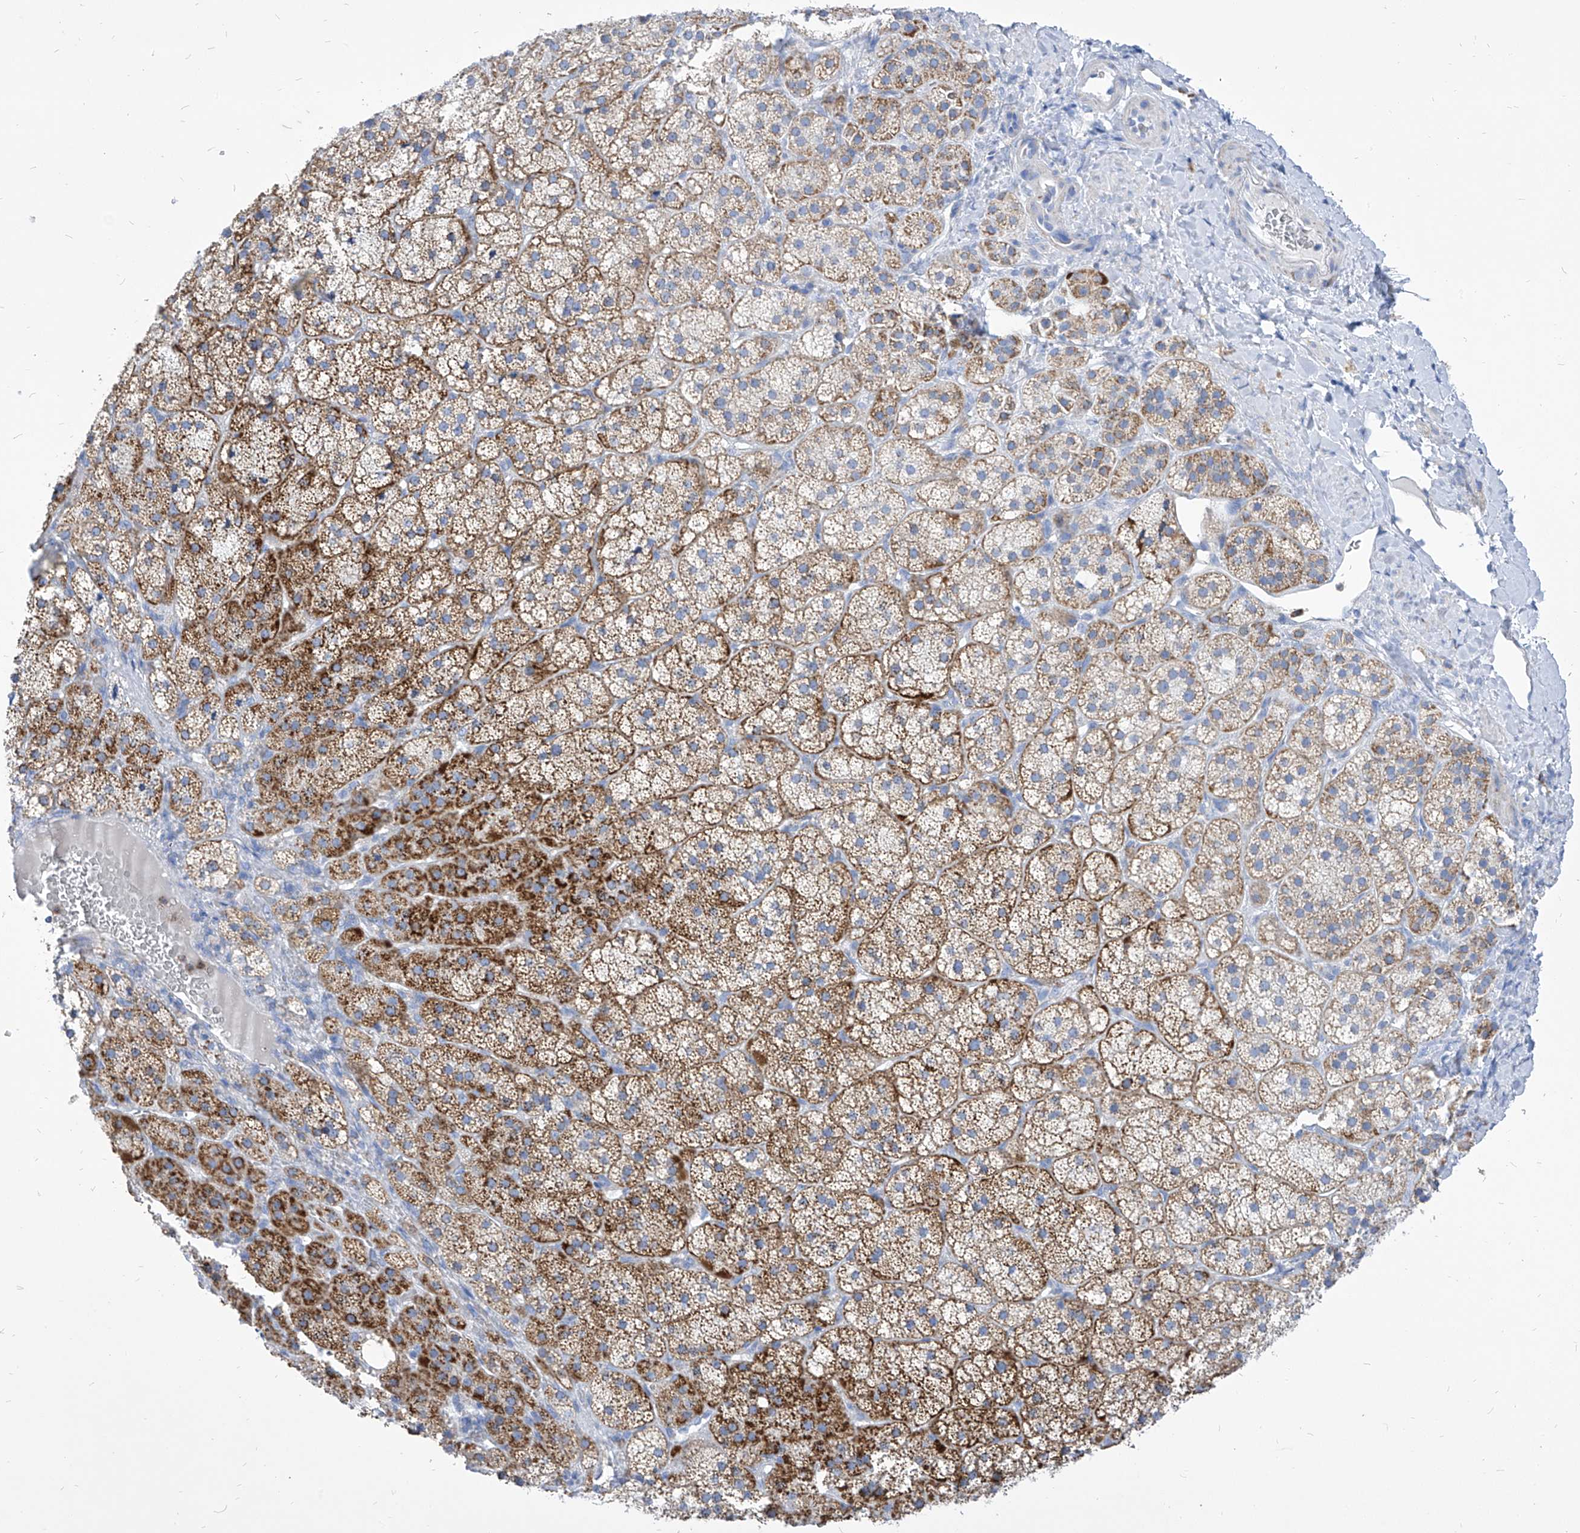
{"staining": {"intensity": "moderate", "quantity": ">75%", "location": "cytoplasmic/membranous"}, "tissue": "adrenal gland", "cell_type": "Glandular cells", "image_type": "normal", "snomed": [{"axis": "morphology", "description": "Normal tissue, NOS"}, {"axis": "topography", "description": "Adrenal gland"}], "caption": "Human adrenal gland stained with a brown dye shows moderate cytoplasmic/membranous positive positivity in approximately >75% of glandular cells.", "gene": "COQ3", "patient": {"sex": "female", "age": 44}}